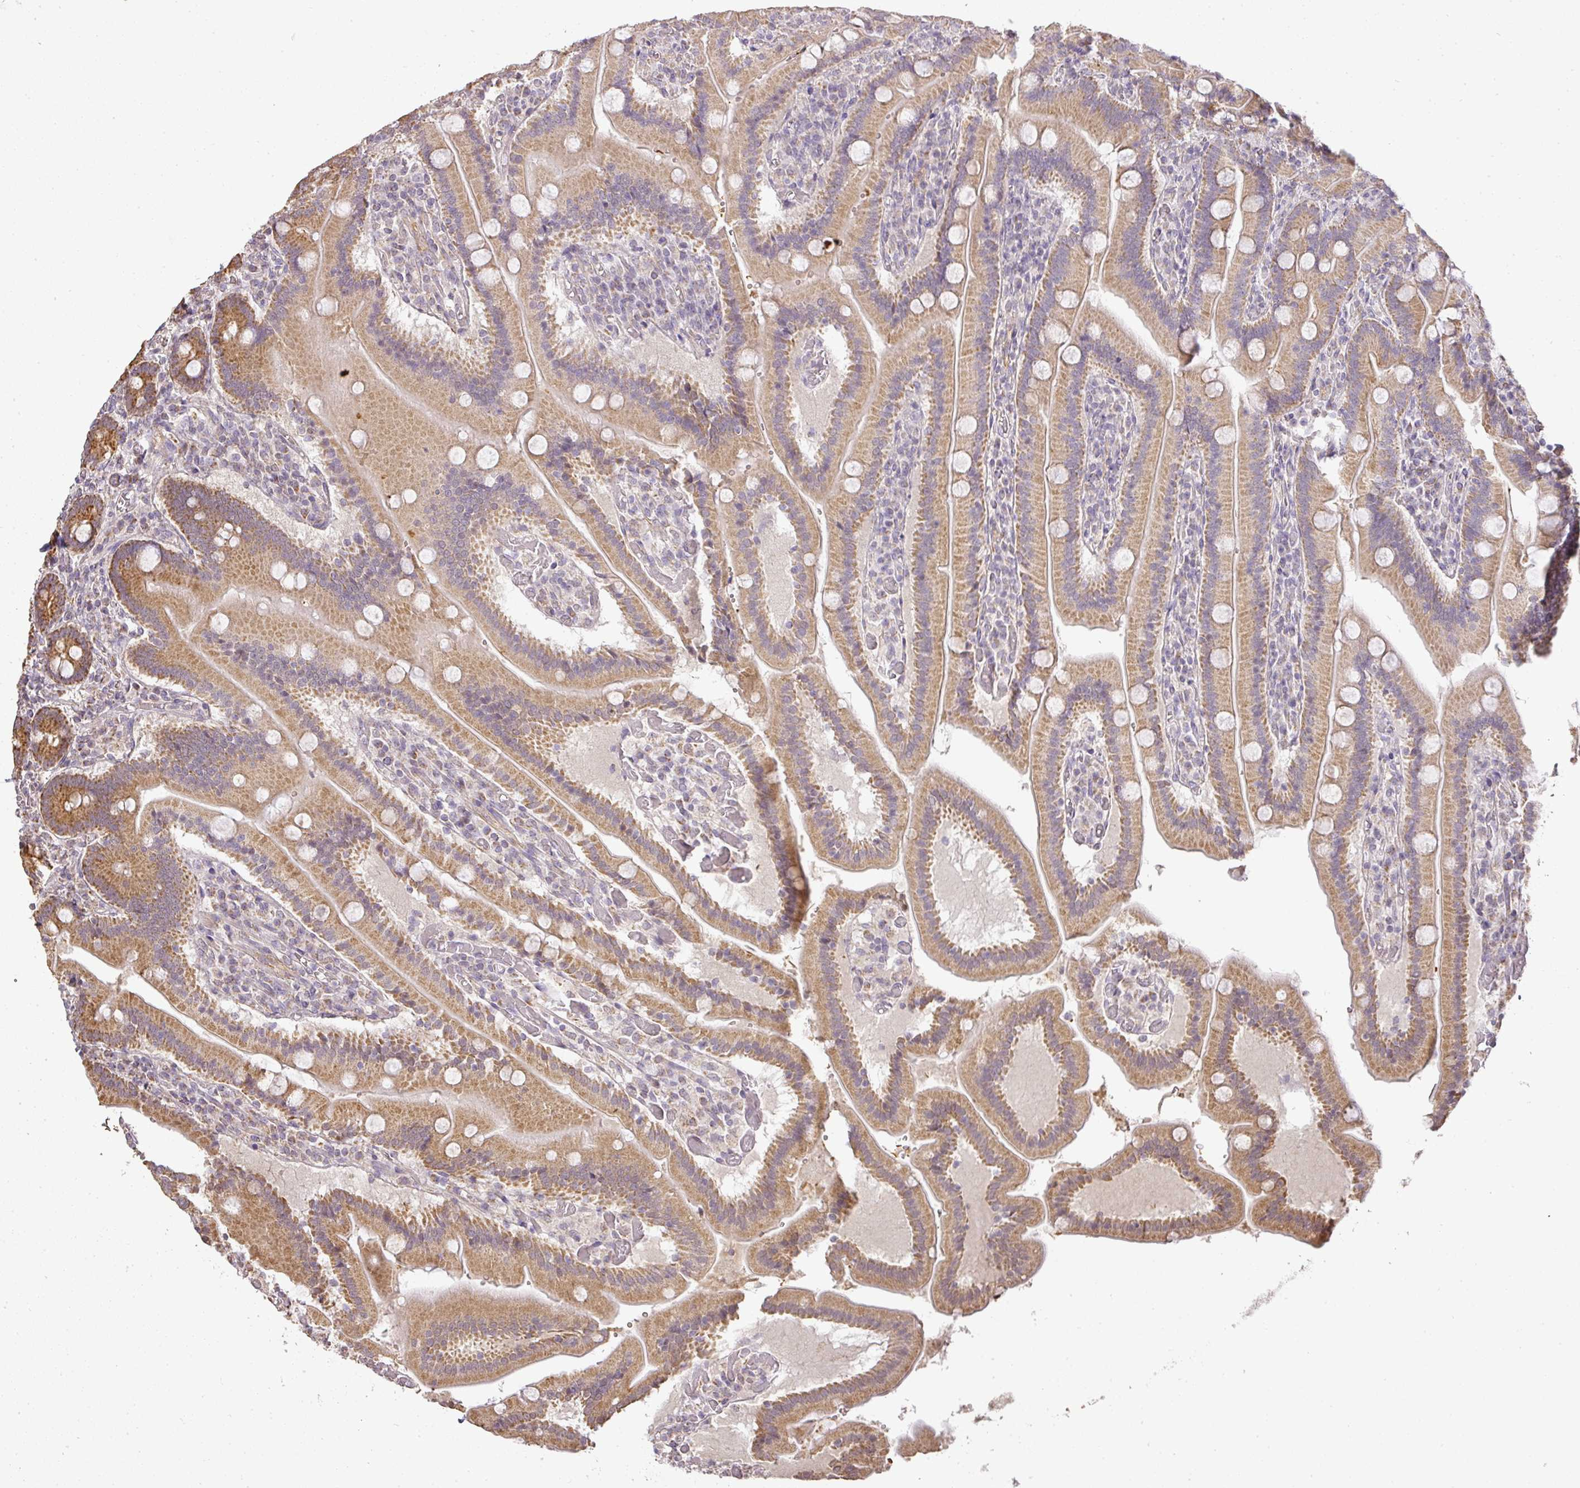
{"staining": {"intensity": "moderate", "quantity": ">75%", "location": "cytoplasmic/membranous"}, "tissue": "duodenum", "cell_type": "Glandular cells", "image_type": "normal", "snomed": [{"axis": "morphology", "description": "Normal tissue, NOS"}, {"axis": "topography", "description": "Duodenum"}], "caption": "The immunohistochemical stain highlights moderate cytoplasmic/membranous expression in glandular cells of unremarkable duodenum. (DAB (3,3'-diaminobenzidine) IHC, brown staining for protein, blue staining for nuclei).", "gene": "MYOM2", "patient": {"sex": "female", "age": 62}}